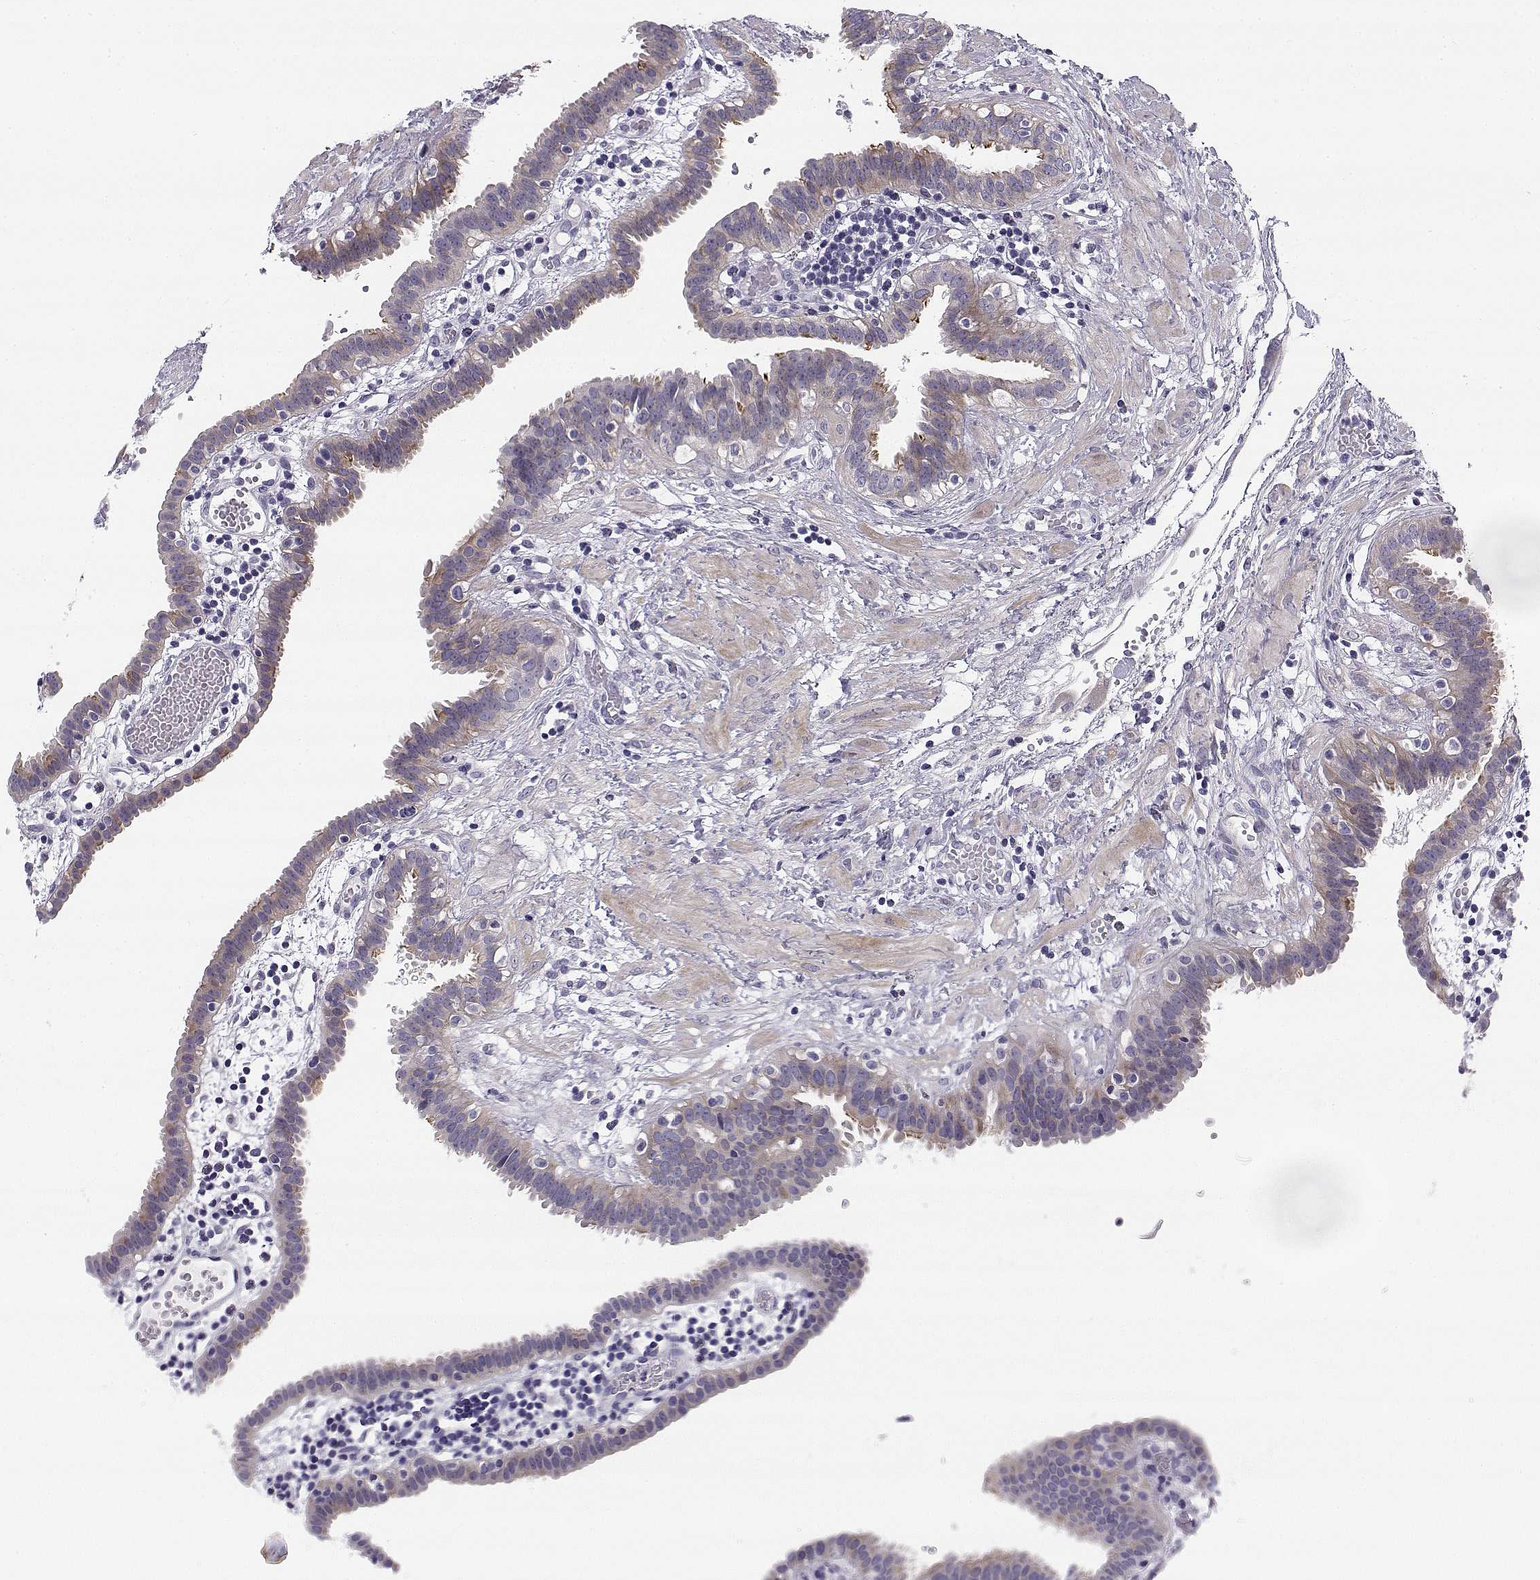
{"staining": {"intensity": "weak", "quantity": "25%-75%", "location": "cytoplasmic/membranous"}, "tissue": "fallopian tube", "cell_type": "Glandular cells", "image_type": "normal", "snomed": [{"axis": "morphology", "description": "Normal tissue, NOS"}, {"axis": "topography", "description": "Fallopian tube"}], "caption": "Immunohistochemical staining of unremarkable human fallopian tube shows weak cytoplasmic/membranous protein staining in about 25%-75% of glandular cells. The protein of interest is shown in brown color, while the nuclei are stained blue.", "gene": "CREB3L3", "patient": {"sex": "female", "age": 37}}